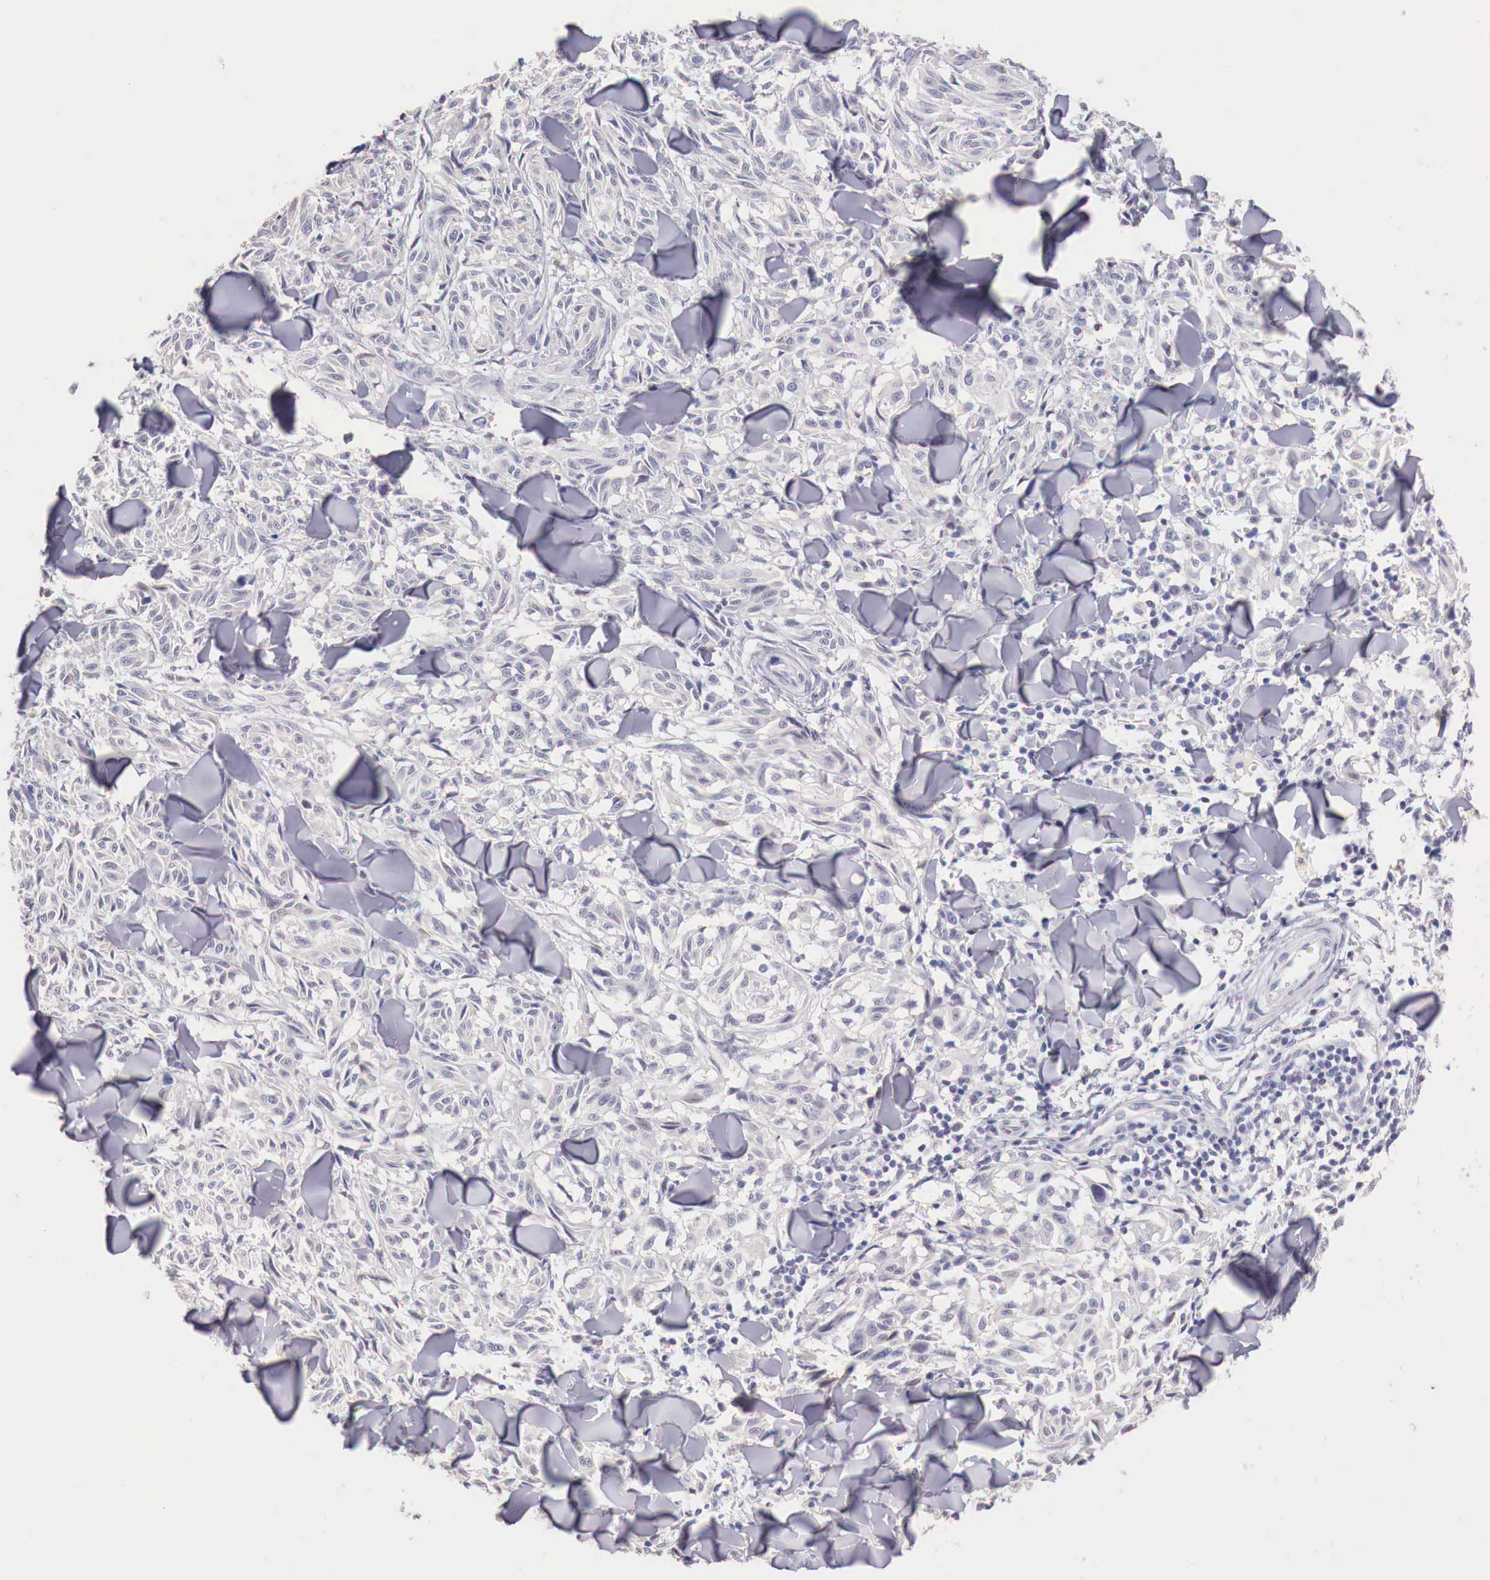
{"staining": {"intensity": "negative", "quantity": "none", "location": "none"}, "tissue": "melanoma", "cell_type": "Tumor cells", "image_type": "cancer", "snomed": [{"axis": "morphology", "description": "Malignant melanoma, NOS"}, {"axis": "topography", "description": "Skin"}], "caption": "The micrograph demonstrates no significant staining in tumor cells of melanoma.", "gene": "ITIH6", "patient": {"sex": "male", "age": 54}}